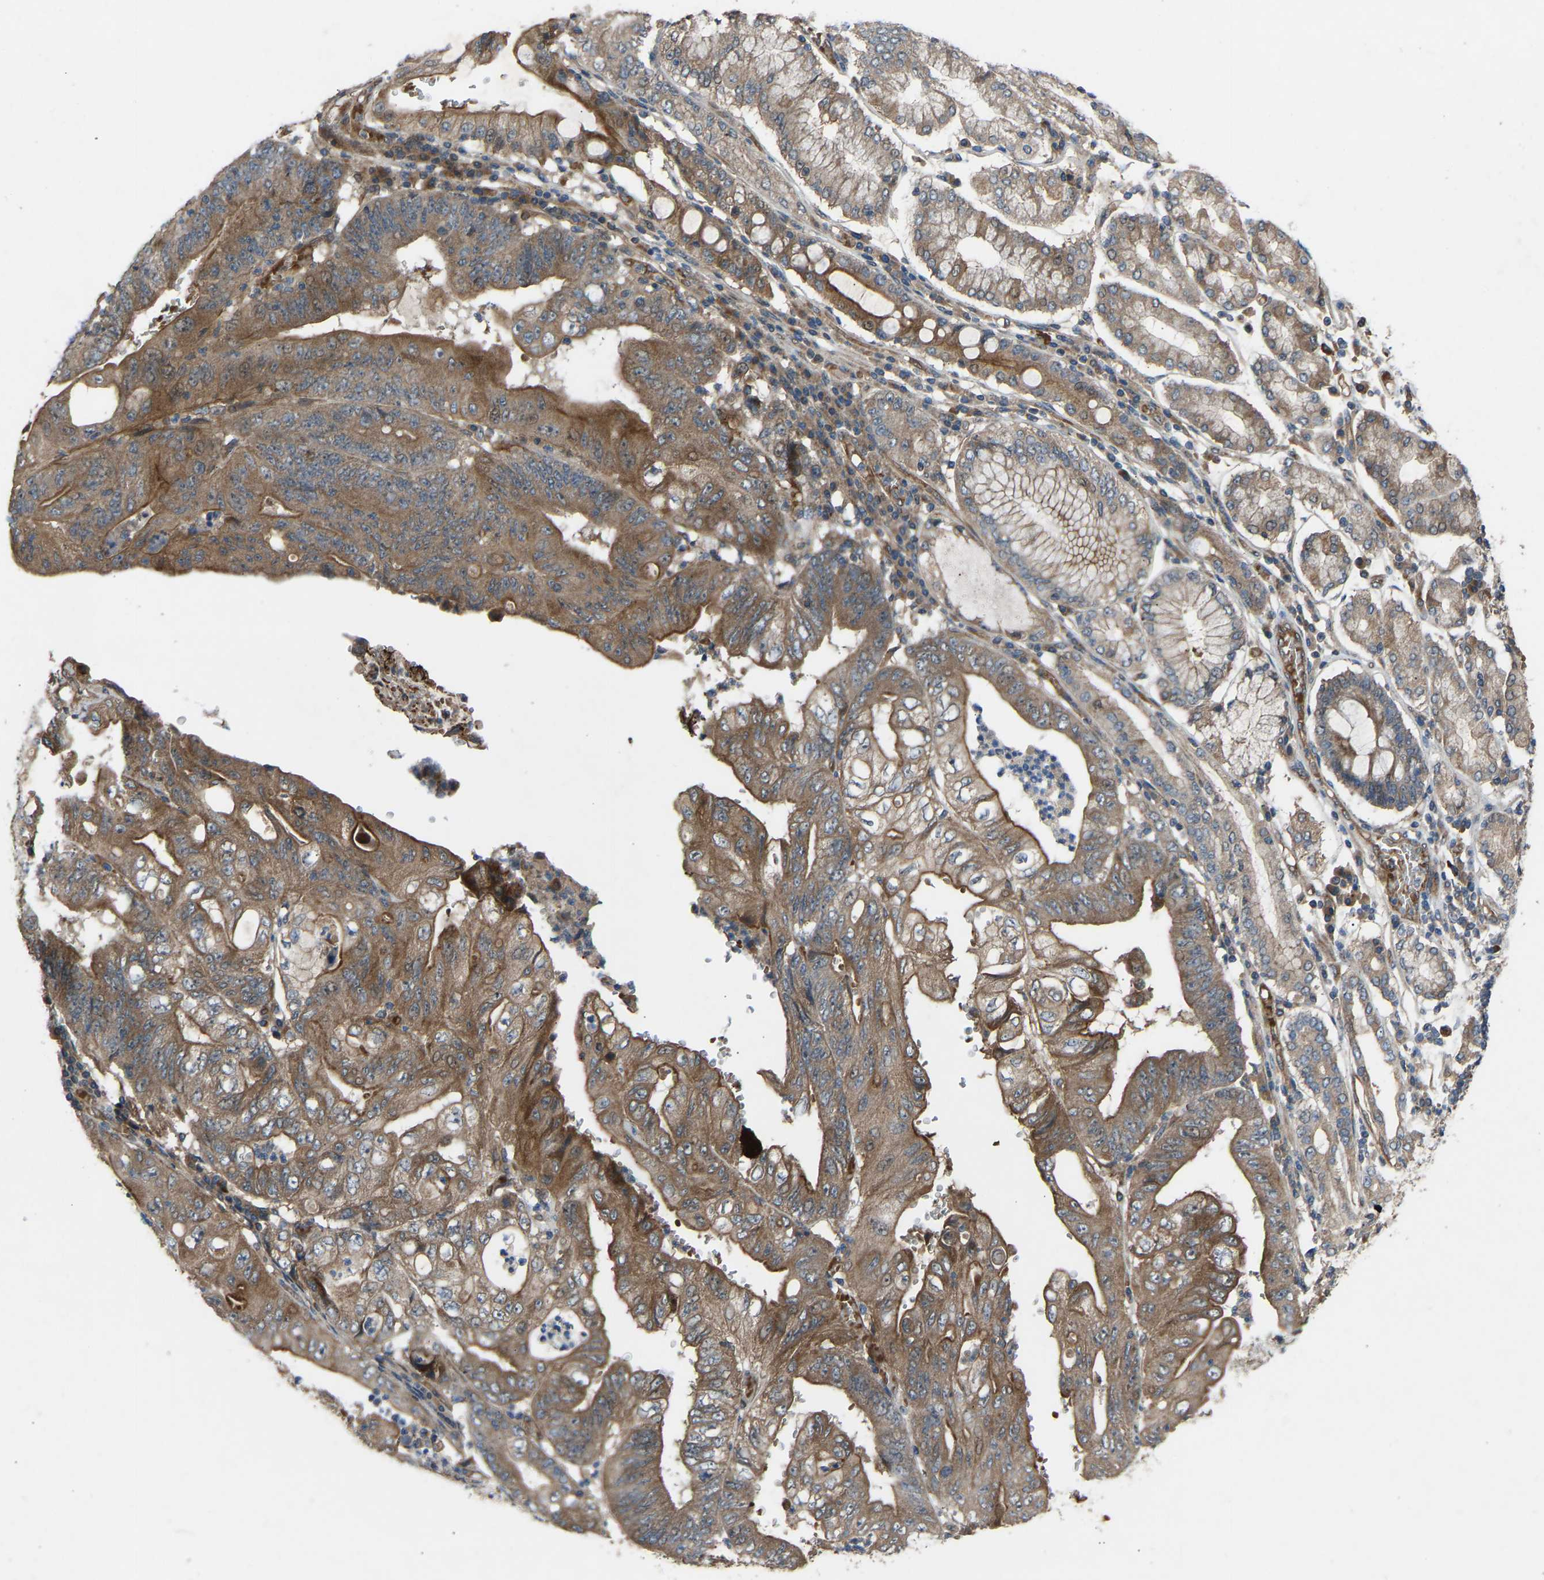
{"staining": {"intensity": "moderate", "quantity": "25%-75%", "location": "cytoplasmic/membranous"}, "tissue": "stomach cancer", "cell_type": "Tumor cells", "image_type": "cancer", "snomed": [{"axis": "morphology", "description": "Adenocarcinoma, NOS"}, {"axis": "topography", "description": "Stomach"}], "caption": "Tumor cells show medium levels of moderate cytoplasmic/membranous positivity in approximately 25%-75% of cells in human stomach cancer.", "gene": "GAS2L1", "patient": {"sex": "female", "age": 73}}